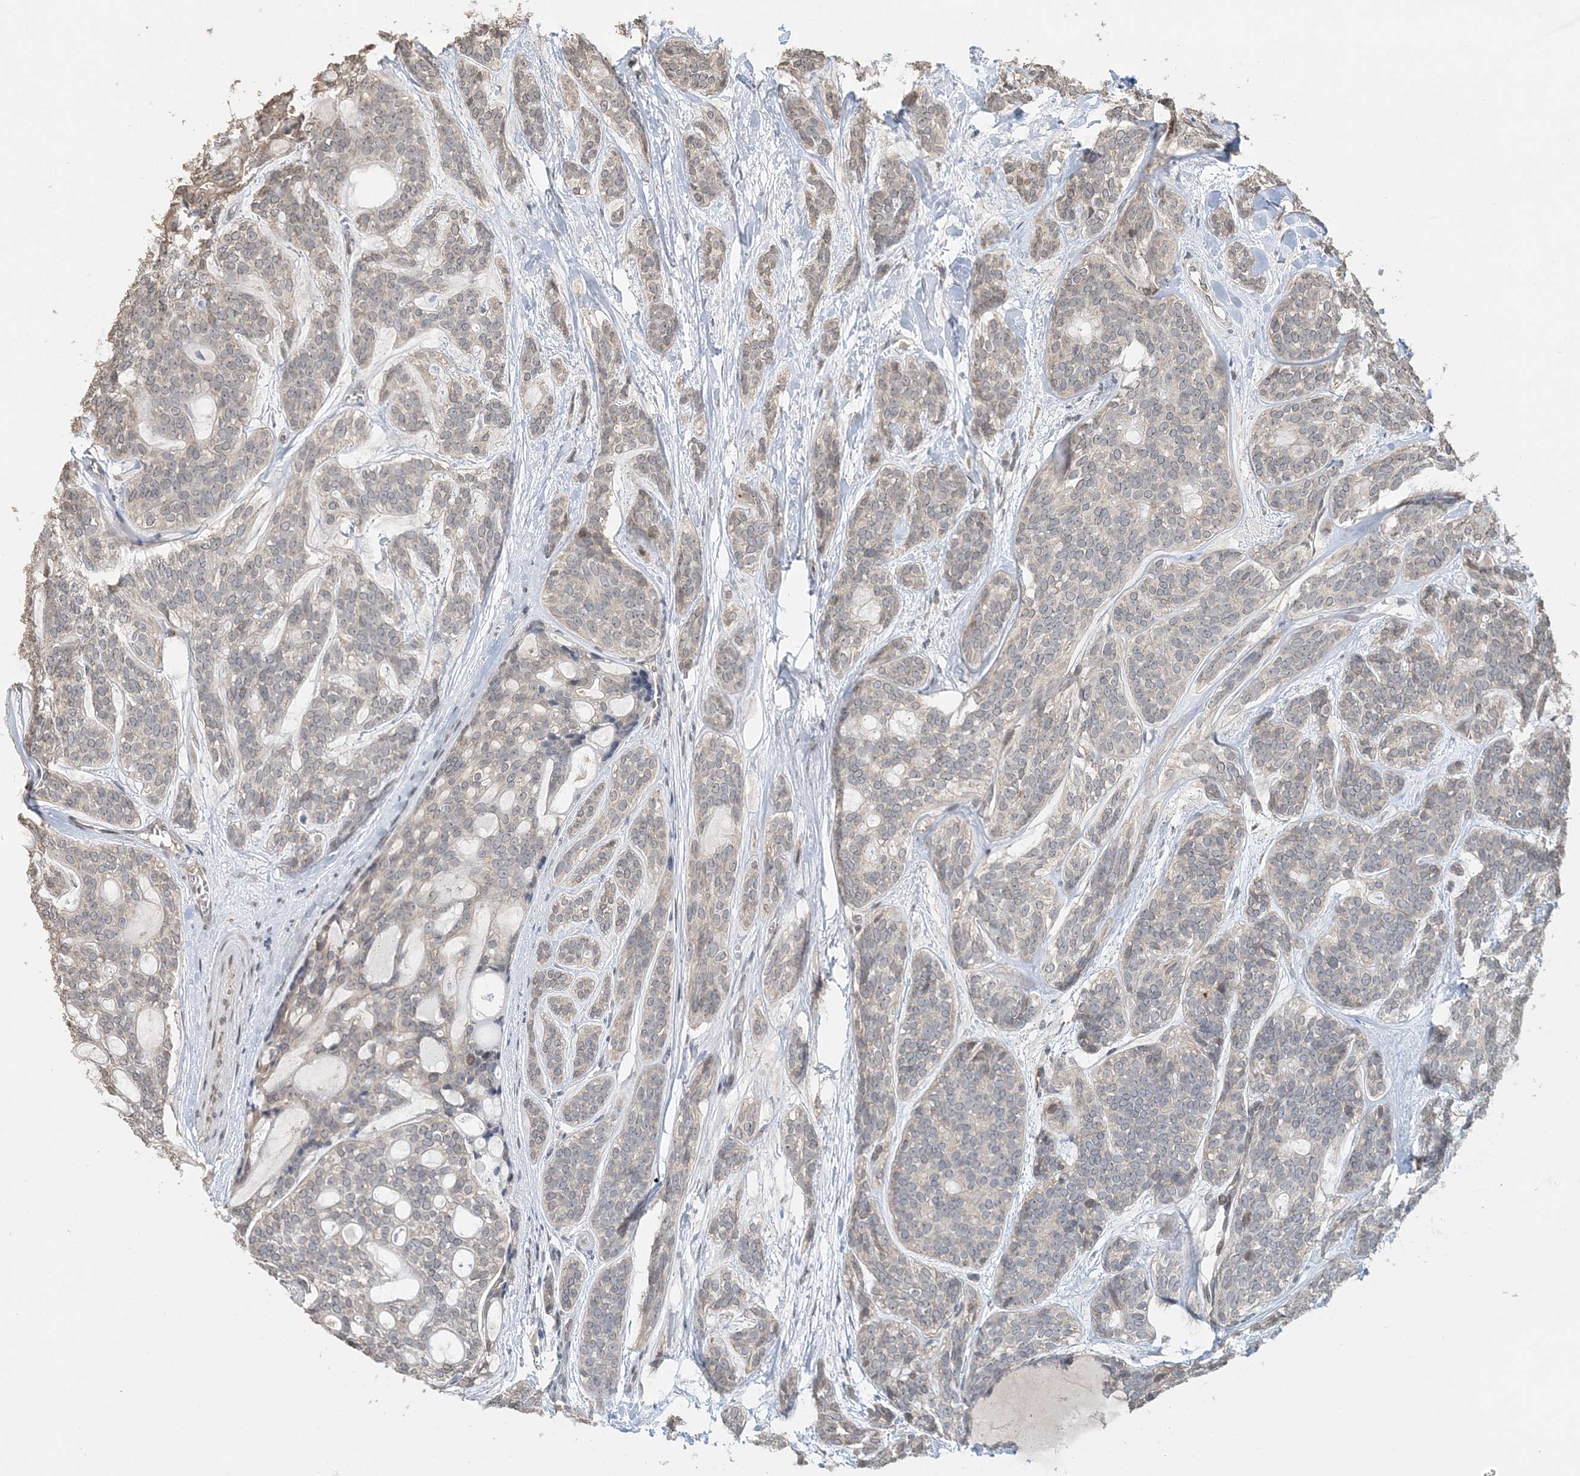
{"staining": {"intensity": "weak", "quantity": "<25%", "location": "cytoplasmic/membranous"}, "tissue": "head and neck cancer", "cell_type": "Tumor cells", "image_type": "cancer", "snomed": [{"axis": "morphology", "description": "Adenocarcinoma, NOS"}, {"axis": "topography", "description": "Head-Neck"}], "caption": "The histopathology image reveals no staining of tumor cells in head and neck adenocarcinoma.", "gene": "FAM110A", "patient": {"sex": "male", "age": 66}}